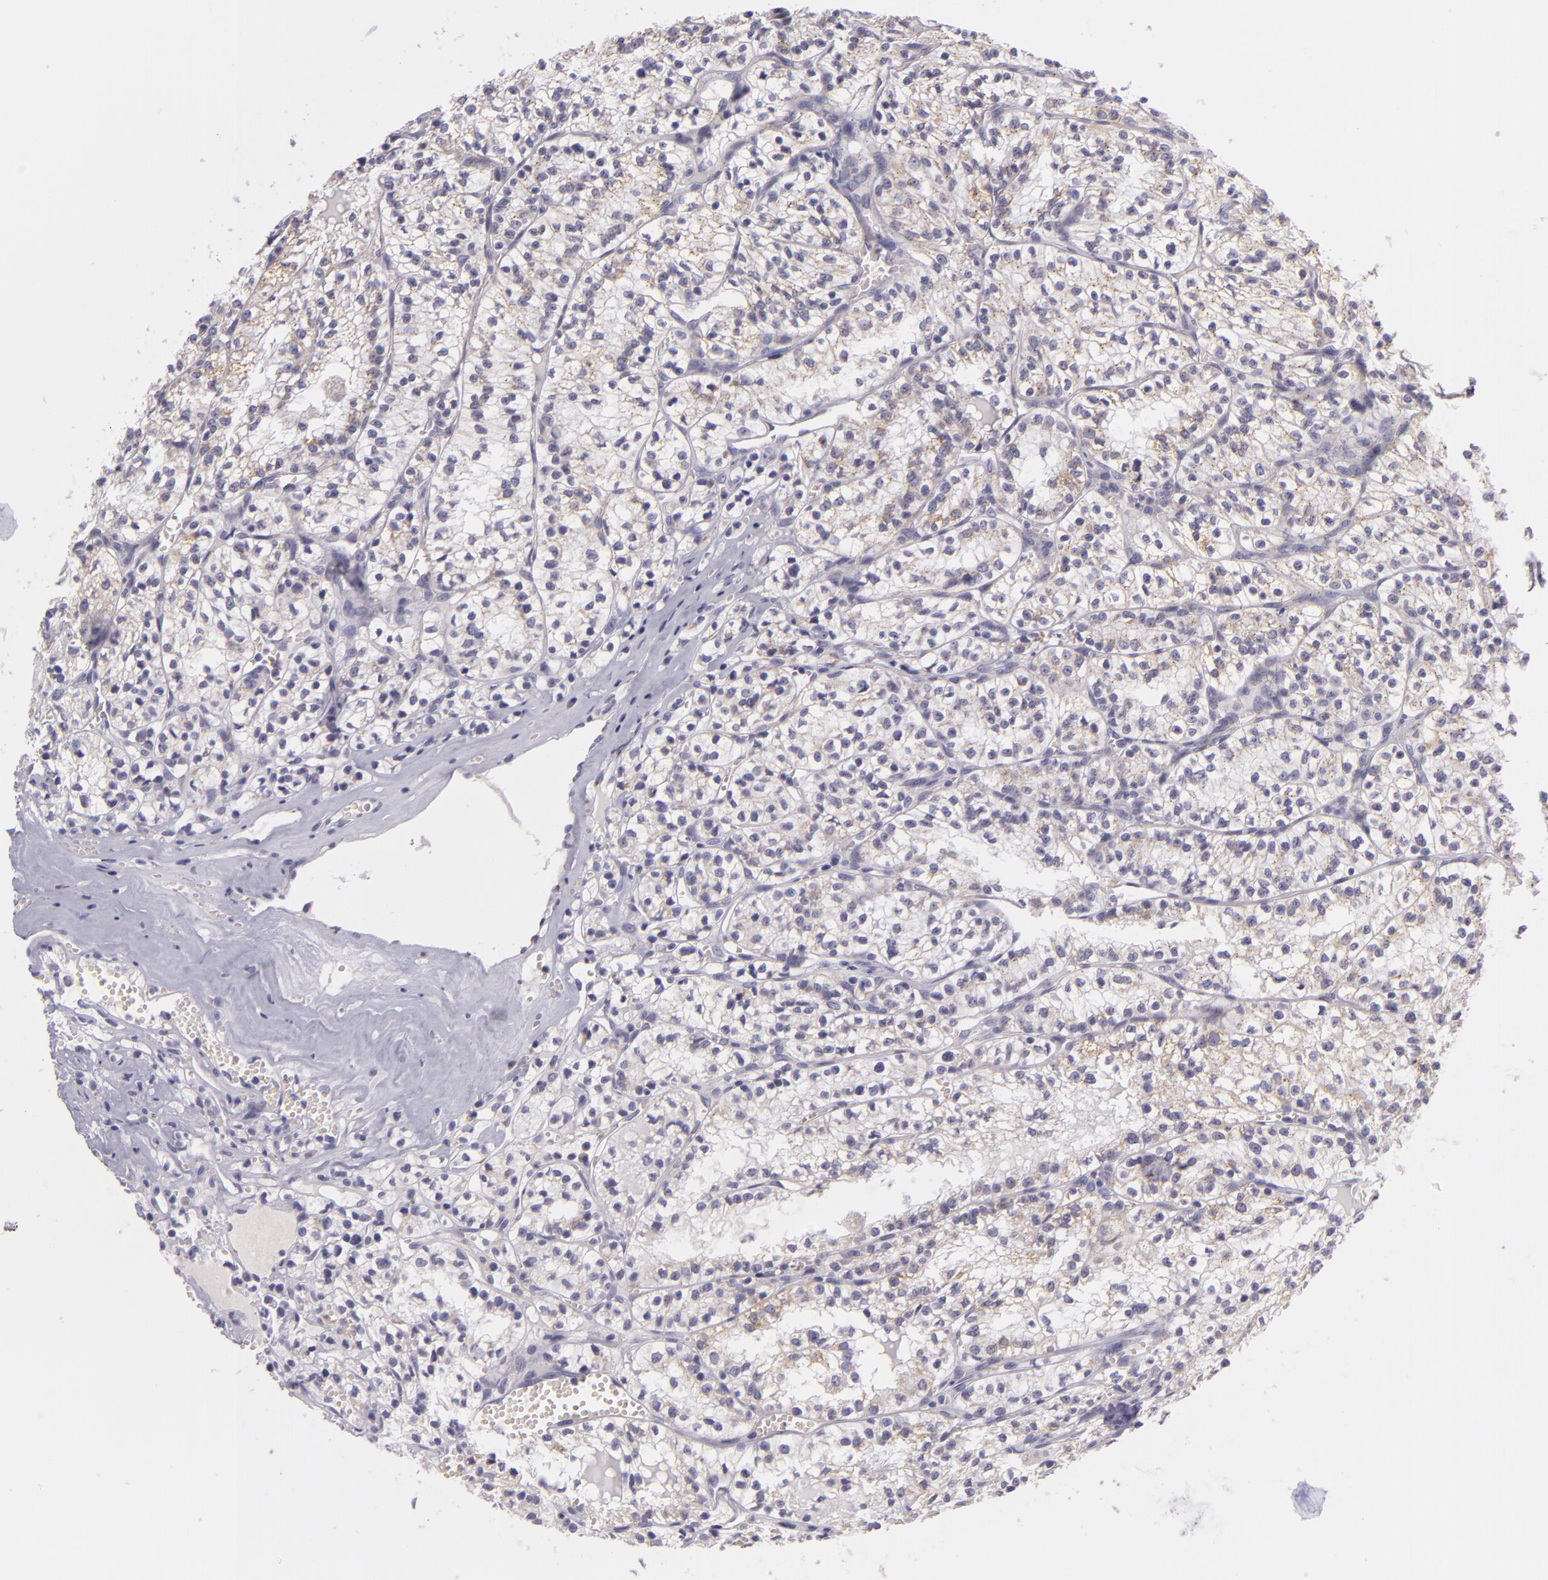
{"staining": {"intensity": "negative", "quantity": "none", "location": "none"}, "tissue": "renal cancer", "cell_type": "Tumor cells", "image_type": "cancer", "snomed": [{"axis": "morphology", "description": "Adenocarcinoma, NOS"}, {"axis": "topography", "description": "Kidney"}], "caption": "The IHC histopathology image has no significant staining in tumor cells of renal adenocarcinoma tissue.", "gene": "CILK1", "patient": {"sex": "male", "age": 61}}